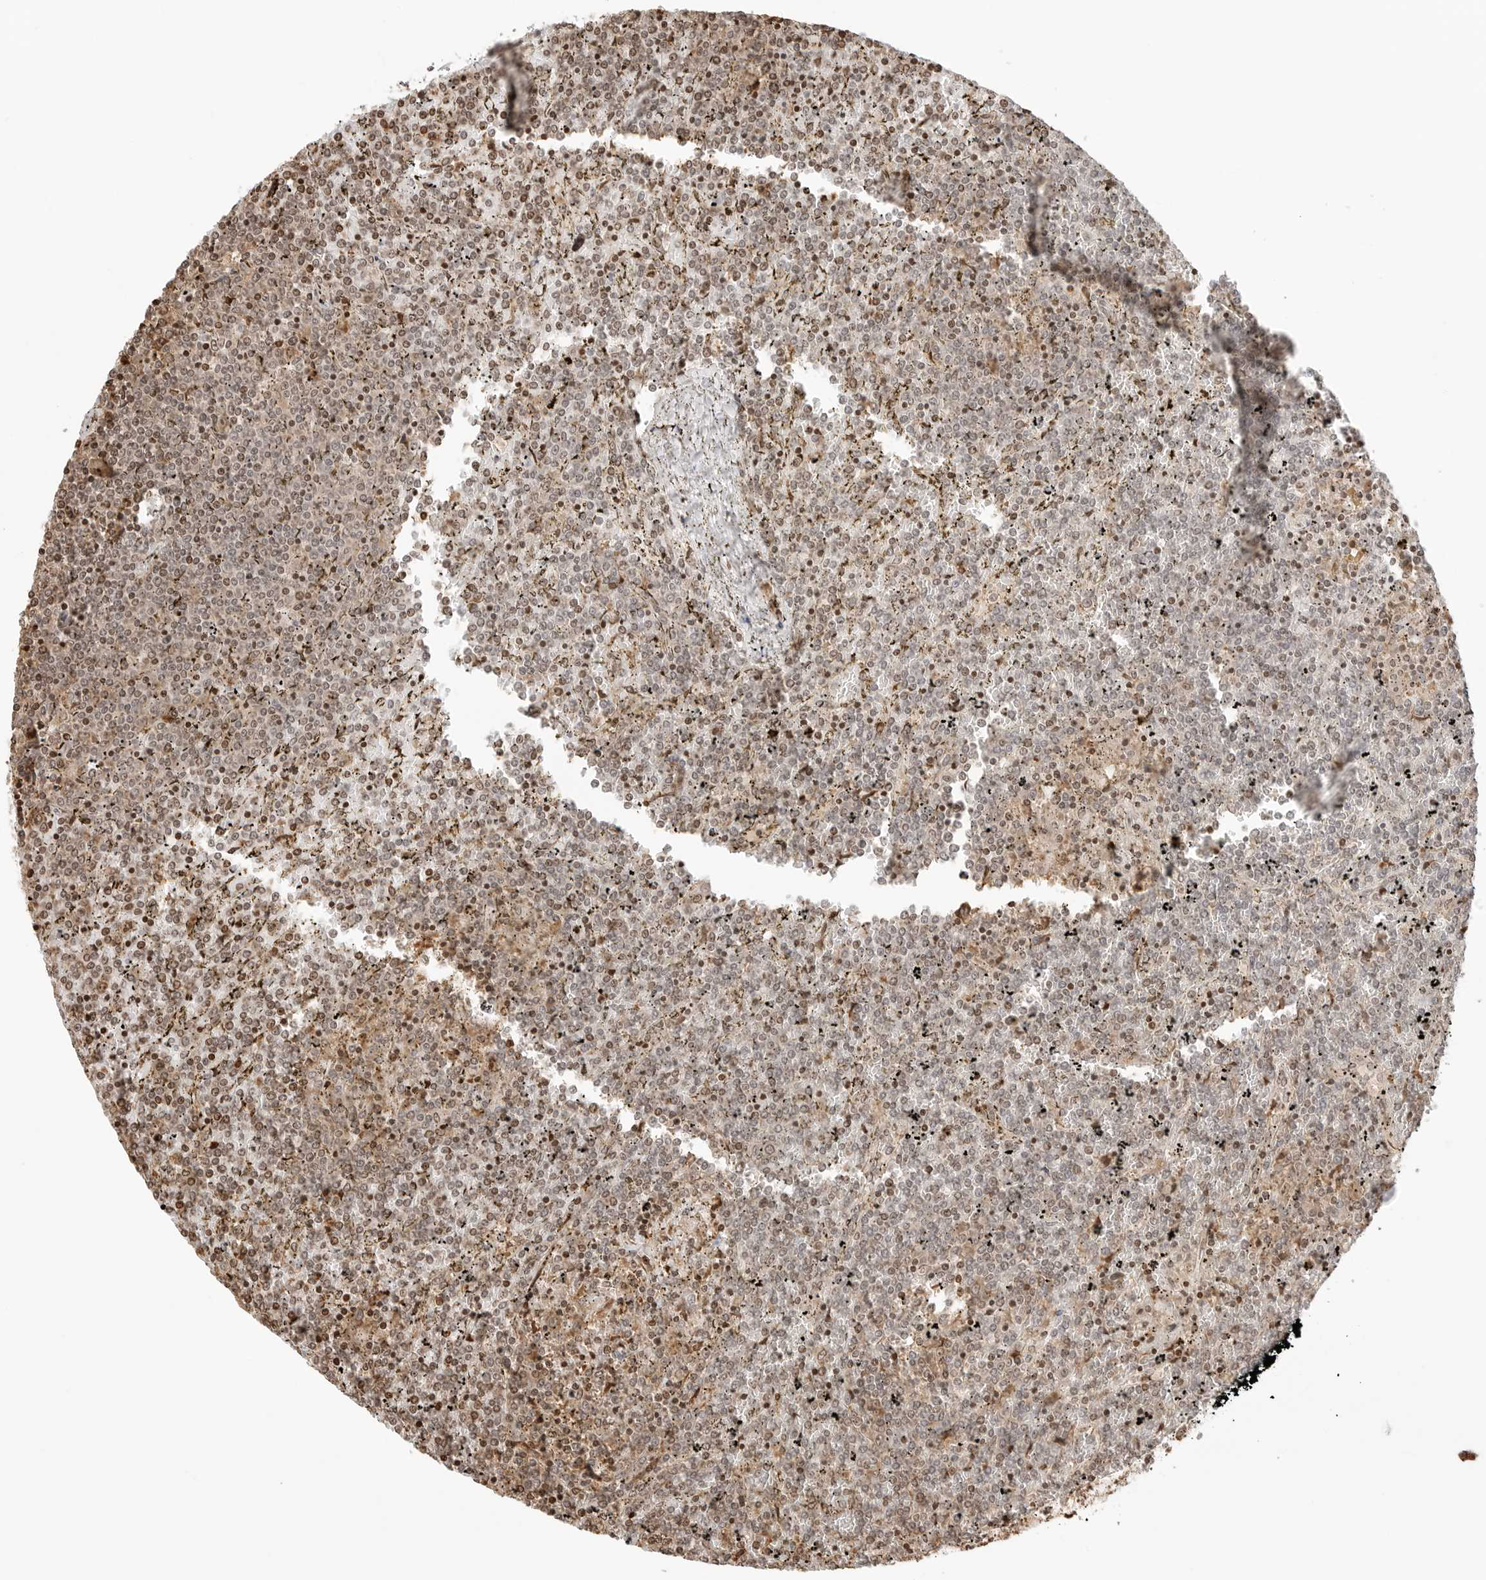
{"staining": {"intensity": "weak", "quantity": "25%-75%", "location": "nuclear"}, "tissue": "lymphoma", "cell_type": "Tumor cells", "image_type": "cancer", "snomed": [{"axis": "morphology", "description": "Malignant lymphoma, non-Hodgkin's type, Low grade"}, {"axis": "topography", "description": "Spleen"}], "caption": "A micrograph of human low-grade malignant lymphoma, non-Hodgkin's type stained for a protein displays weak nuclear brown staining in tumor cells.", "gene": "FKBP14", "patient": {"sex": "female", "age": 19}}